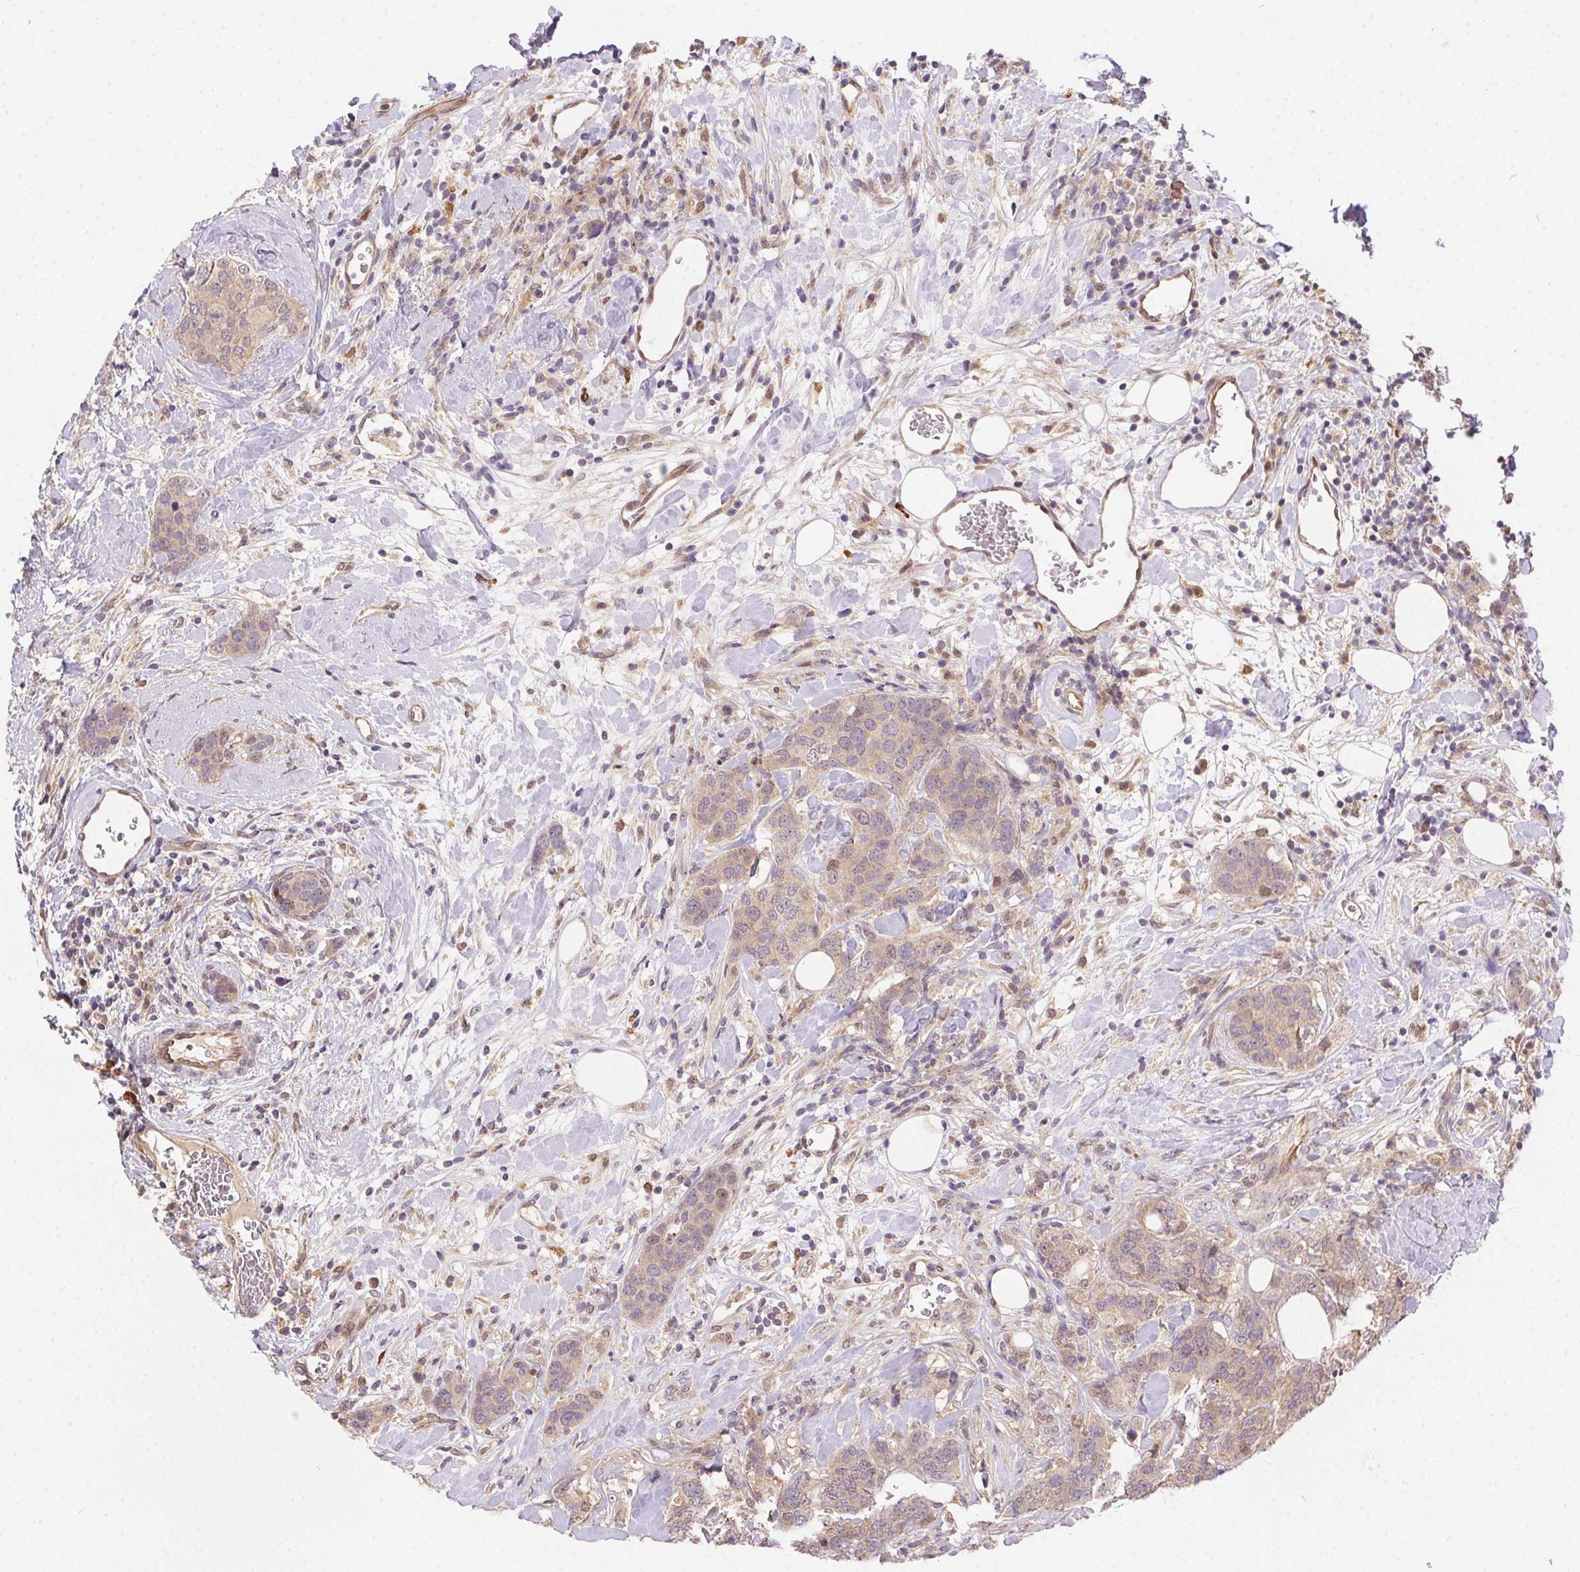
{"staining": {"intensity": "weak", "quantity": "<25%", "location": "cytoplasmic/membranous"}, "tissue": "breast cancer", "cell_type": "Tumor cells", "image_type": "cancer", "snomed": [{"axis": "morphology", "description": "Lobular carcinoma"}, {"axis": "topography", "description": "Breast"}], "caption": "Tumor cells show no significant staining in breast cancer (lobular carcinoma).", "gene": "NUDT16", "patient": {"sex": "female", "age": 59}}